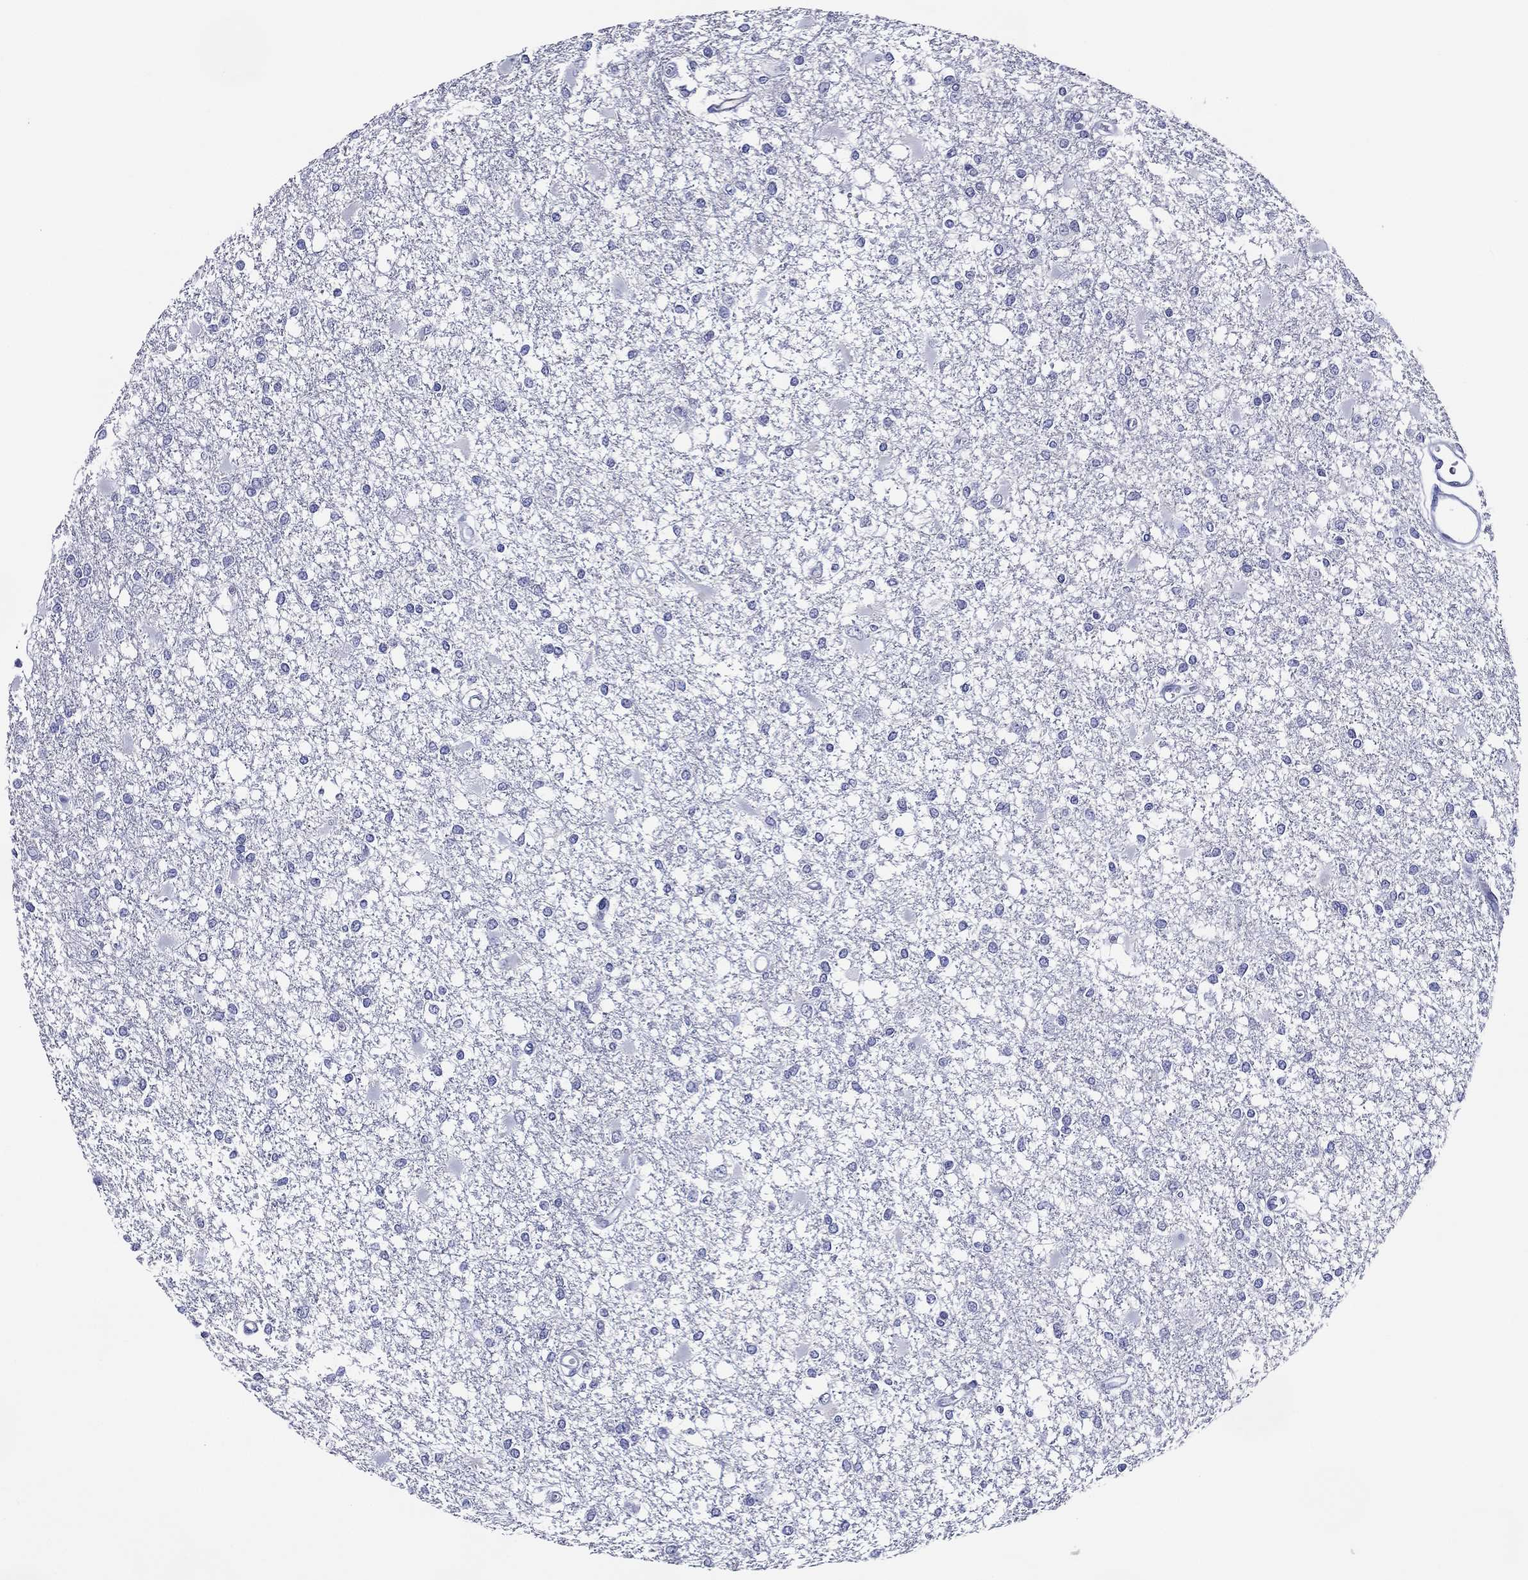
{"staining": {"intensity": "negative", "quantity": "none", "location": "none"}, "tissue": "glioma", "cell_type": "Tumor cells", "image_type": "cancer", "snomed": [{"axis": "morphology", "description": "Glioma, malignant, High grade"}, {"axis": "topography", "description": "Cerebral cortex"}], "caption": "High magnification brightfield microscopy of malignant glioma (high-grade) stained with DAB (3,3'-diaminobenzidine) (brown) and counterstained with hematoxylin (blue): tumor cells show no significant positivity. (DAB (3,3'-diaminobenzidine) IHC visualized using brightfield microscopy, high magnification).", "gene": "ACE2", "patient": {"sex": "male", "age": 79}}